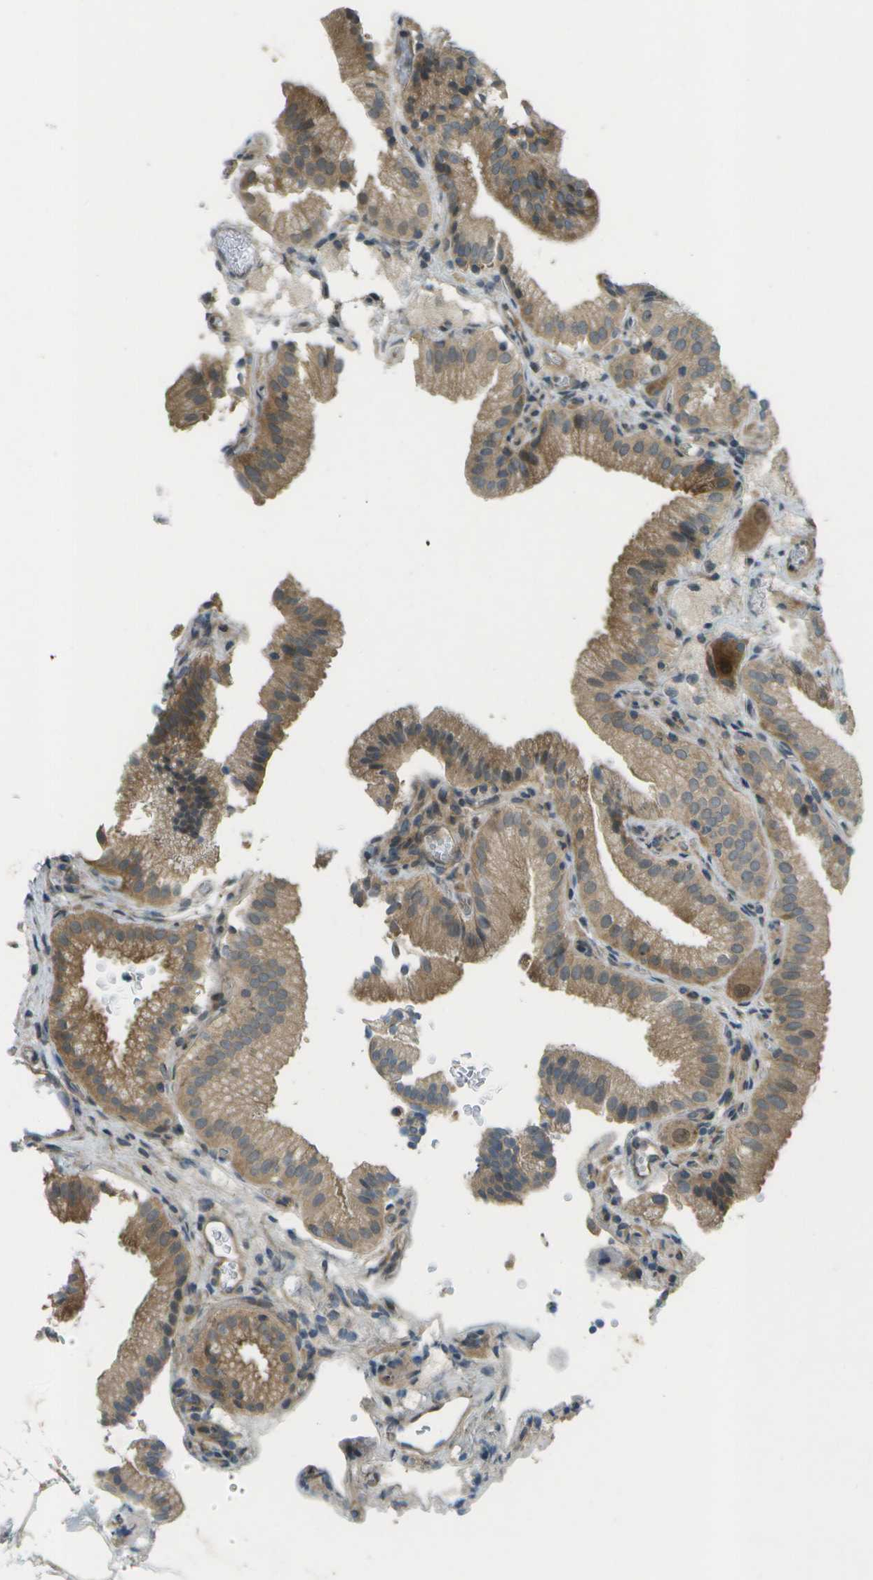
{"staining": {"intensity": "moderate", "quantity": ">75%", "location": "cytoplasmic/membranous"}, "tissue": "gallbladder", "cell_type": "Glandular cells", "image_type": "normal", "snomed": [{"axis": "morphology", "description": "Normal tissue, NOS"}, {"axis": "topography", "description": "Gallbladder"}], "caption": "Brown immunohistochemical staining in benign human gallbladder reveals moderate cytoplasmic/membranous positivity in about >75% of glandular cells.", "gene": "WNK2", "patient": {"sex": "male", "age": 54}}